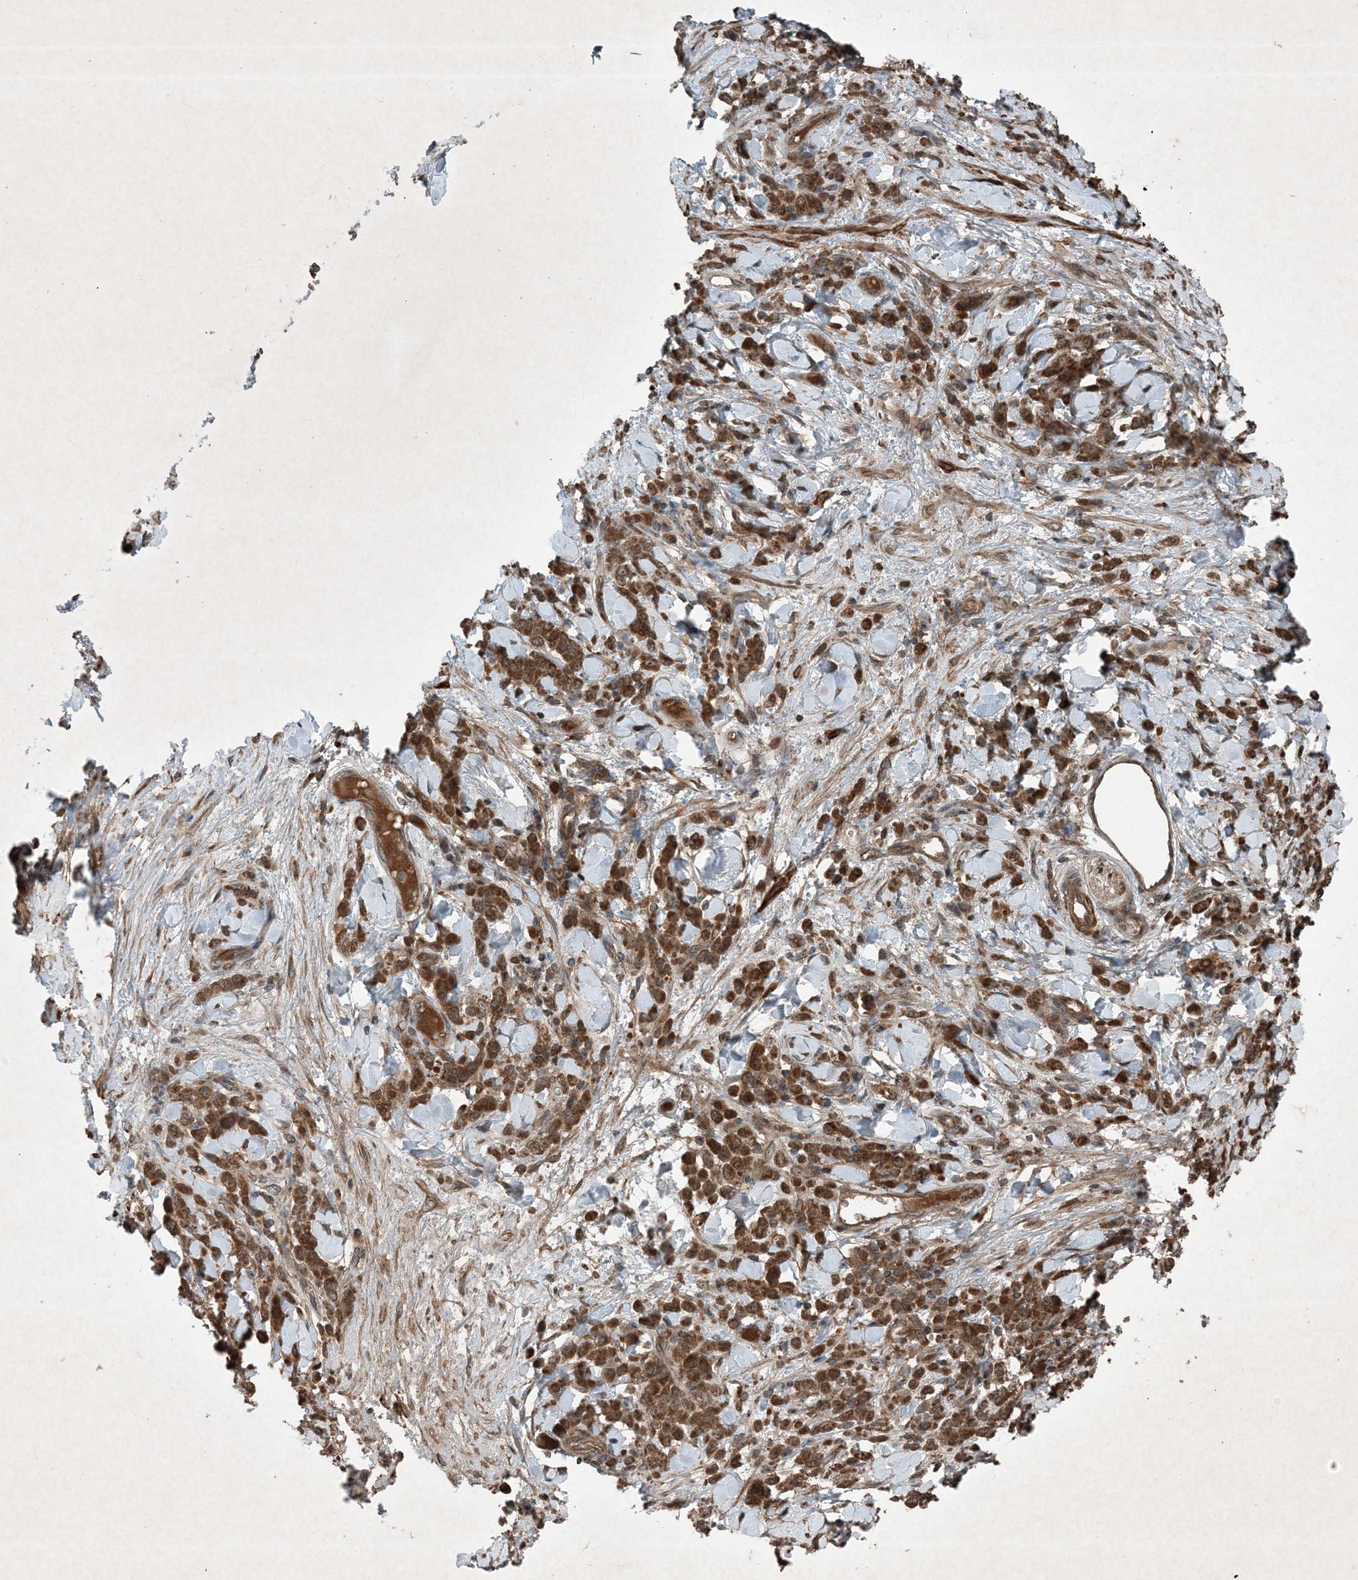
{"staining": {"intensity": "strong", "quantity": ">75%", "location": "cytoplasmic/membranous"}, "tissue": "stomach cancer", "cell_type": "Tumor cells", "image_type": "cancer", "snomed": [{"axis": "morphology", "description": "Normal tissue, NOS"}, {"axis": "morphology", "description": "Adenocarcinoma, NOS"}, {"axis": "topography", "description": "Stomach"}], "caption": "Immunohistochemistry (IHC) histopathology image of neoplastic tissue: human adenocarcinoma (stomach) stained using IHC displays high levels of strong protein expression localized specifically in the cytoplasmic/membranous of tumor cells, appearing as a cytoplasmic/membranous brown color.", "gene": "GNG5", "patient": {"sex": "male", "age": 82}}